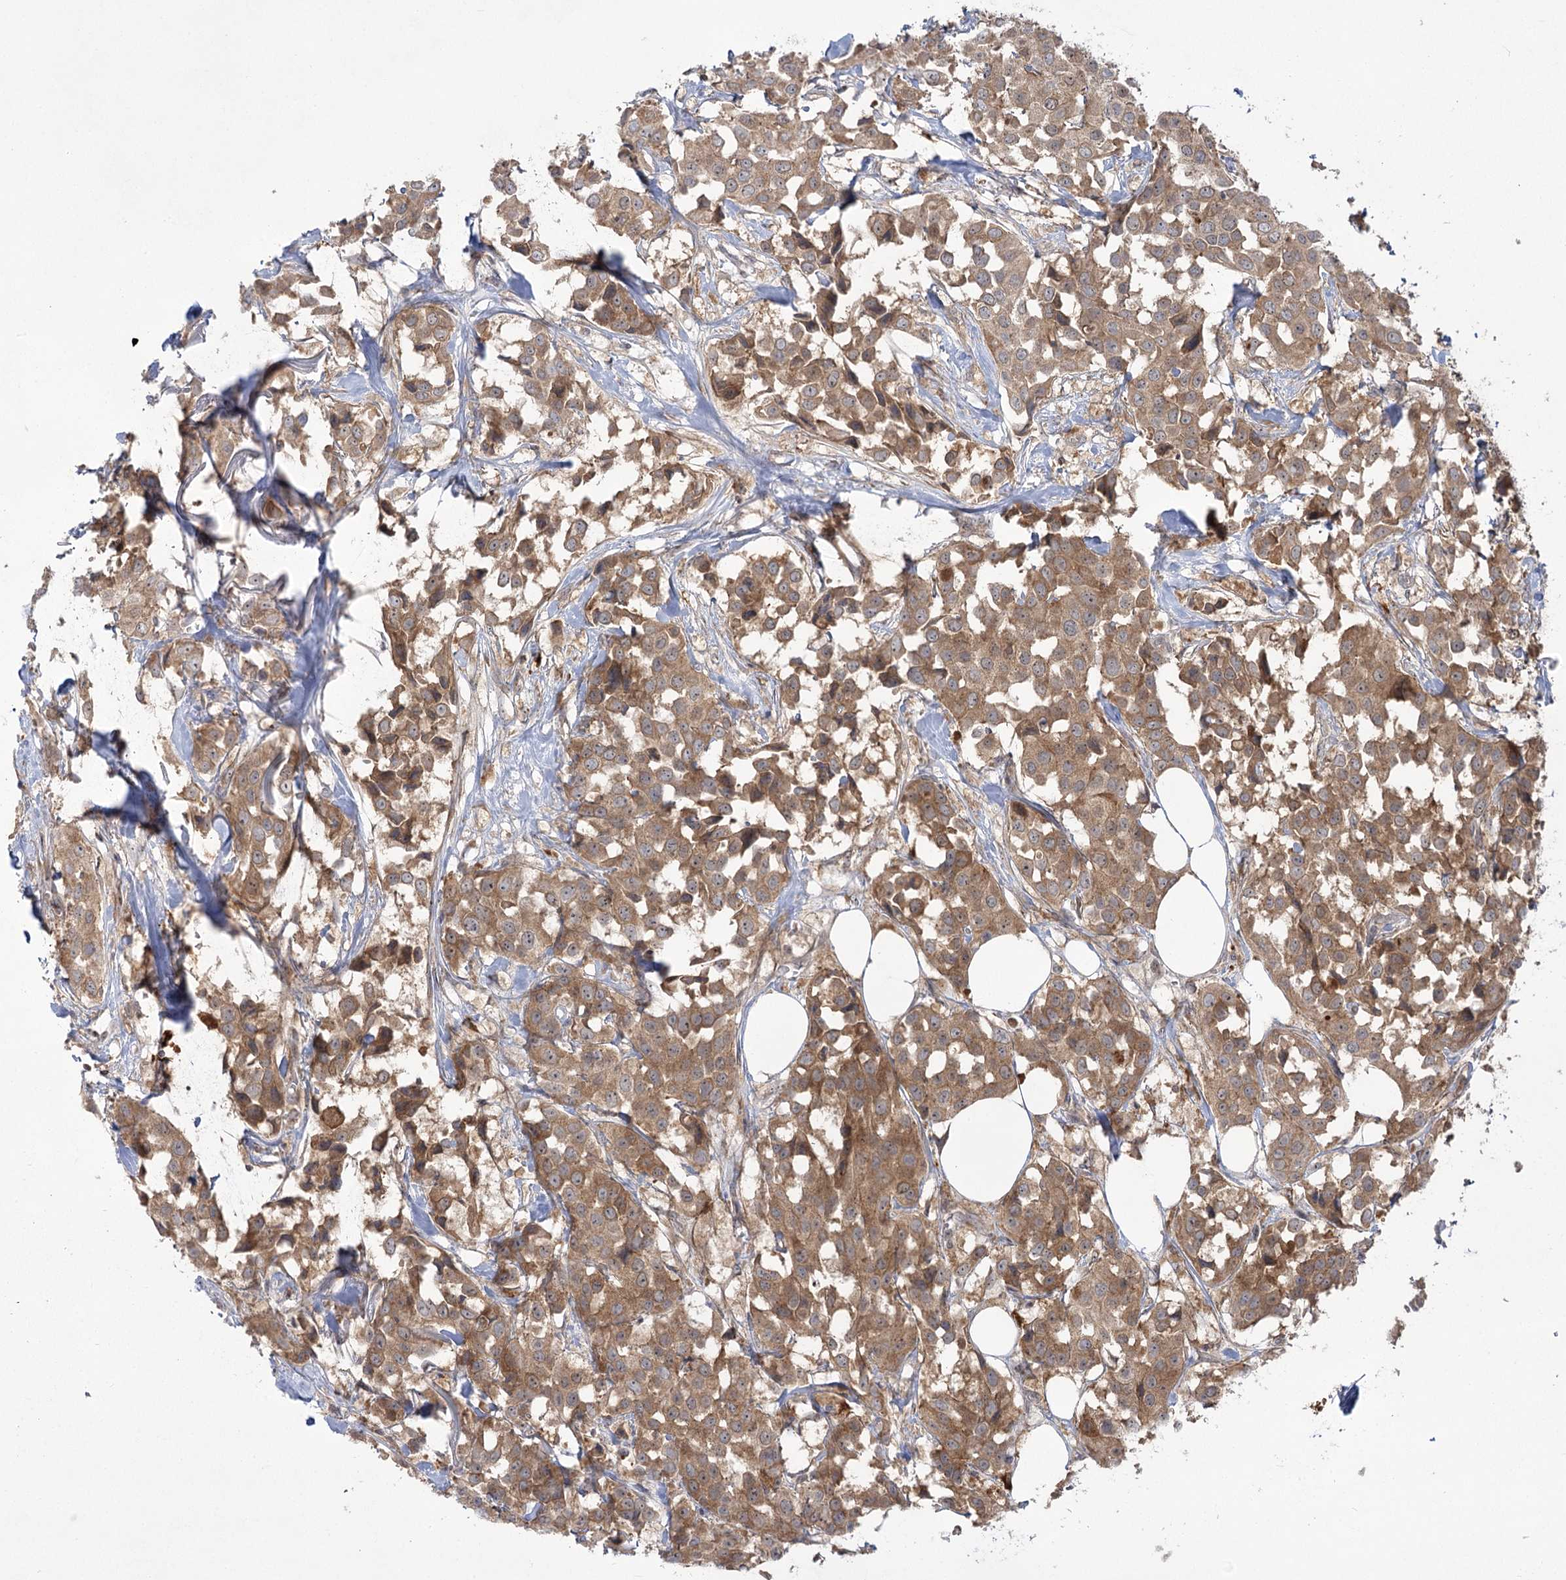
{"staining": {"intensity": "moderate", "quantity": ">75%", "location": "cytoplasmic/membranous"}, "tissue": "breast cancer", "cell_type": "Tumor cells", "image_type": "cancer", "snomed": [{"axis": "morphology", "description": "Duct carcinoma"}, {"axis": "topography", "description": "Breast"}], "caption": "IHC (DAB (3,3'-diaminobenzidine)) staining of invasive ductal carcinoma (breast) demonstrates moderate cytoplasmic/membranous protein staining in about >75% of tumor cells.", "gene": "SYTL1", "patient": {"sex": "female", "age": 80}}